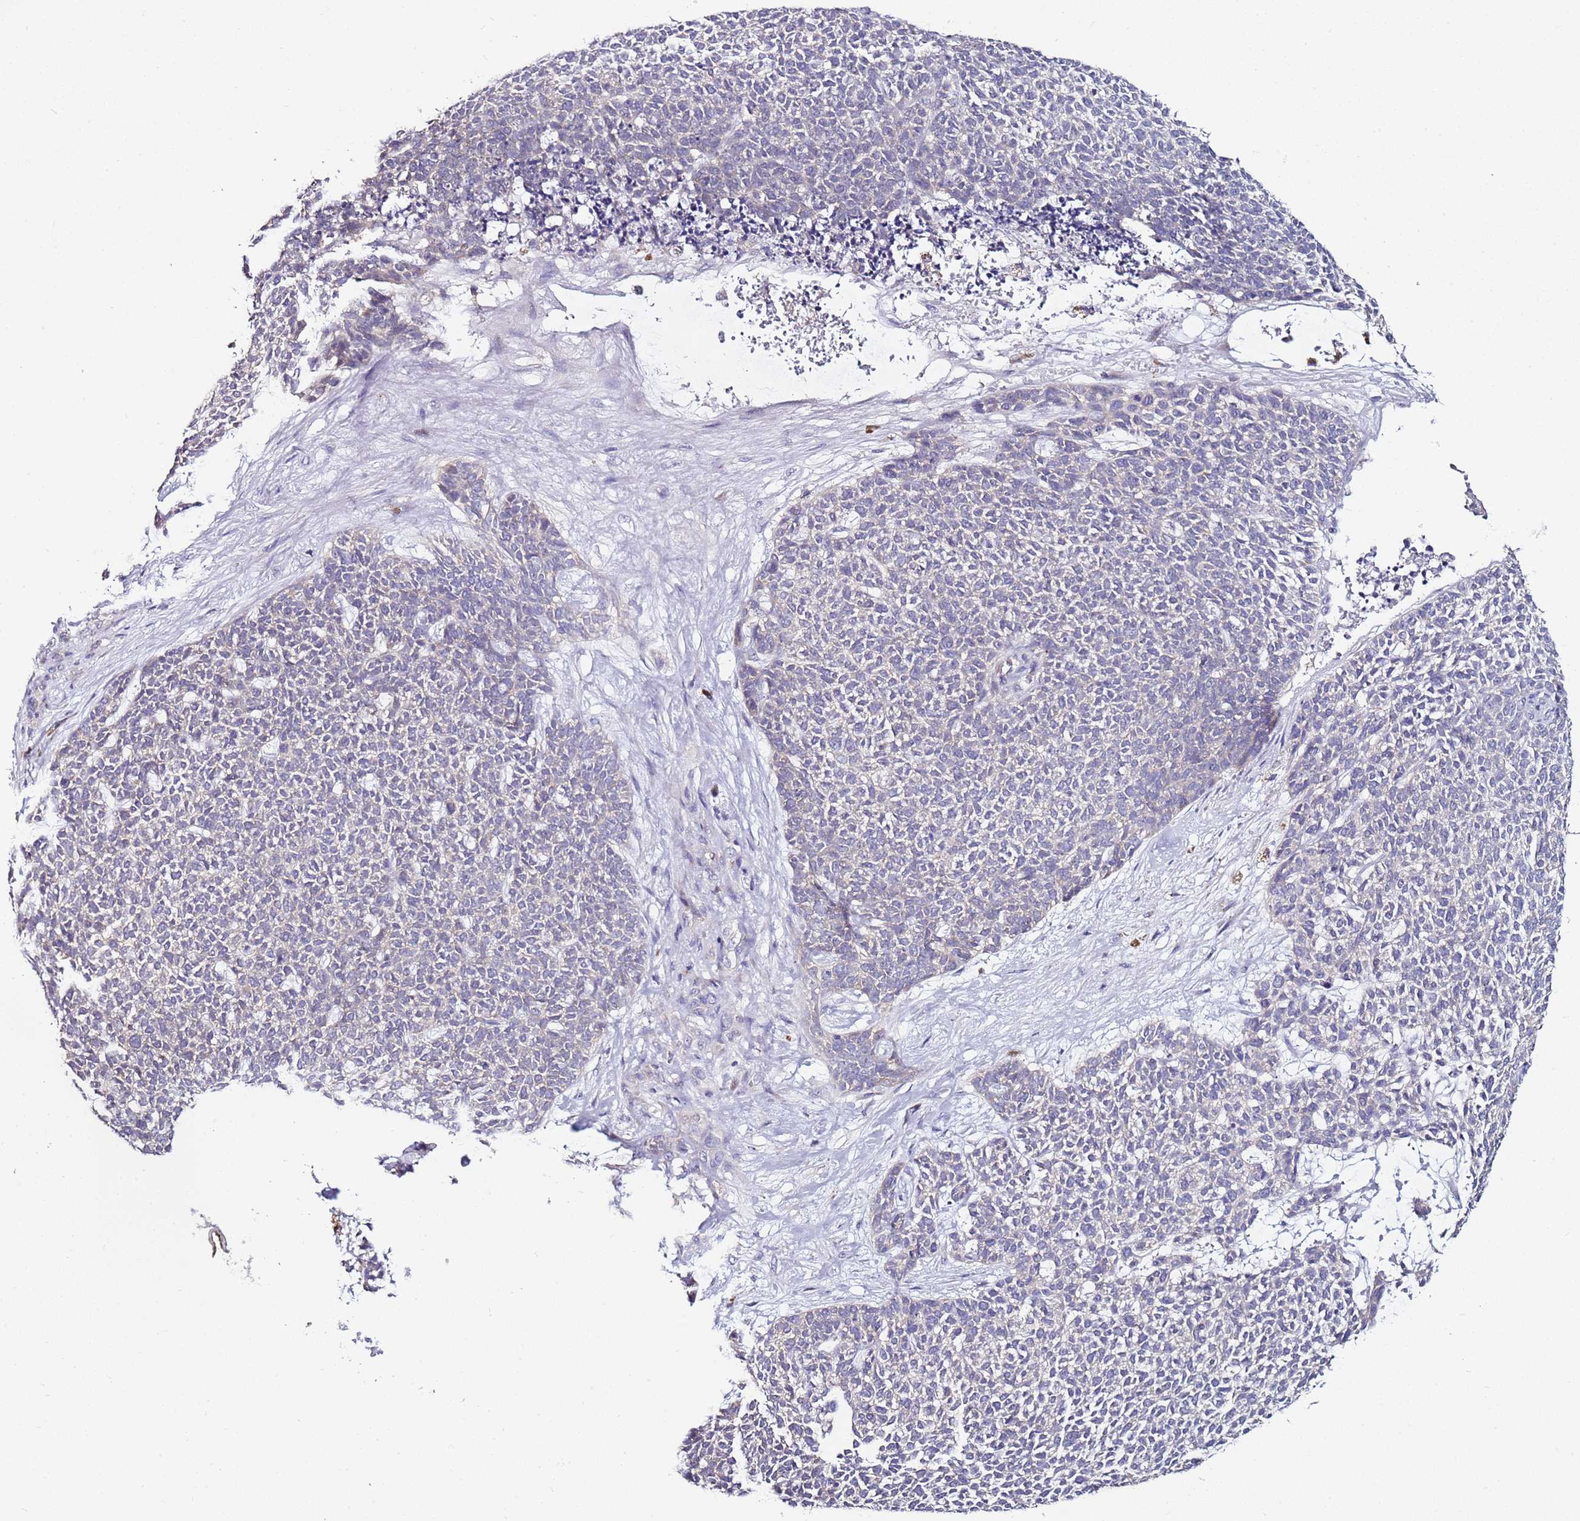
{"staining": {"intensity": "negative", "quantity": "none", "location": "none"}, "tissue": "skin cancer", "cell_type": "Tumor cells", "image_type": "cancer", "snomed": [{"axis": "morphology", "description": "Basal cell carcinoma"}, {"axis": "topography", "description": "Skin"}], "caption": "DAB immunohistochemical staining of skin basal cell carcinoma demonstrates no significant expression in tumor cells.", "gene": "SRRM5", "patient": {"sex": "female", "age": 84}}